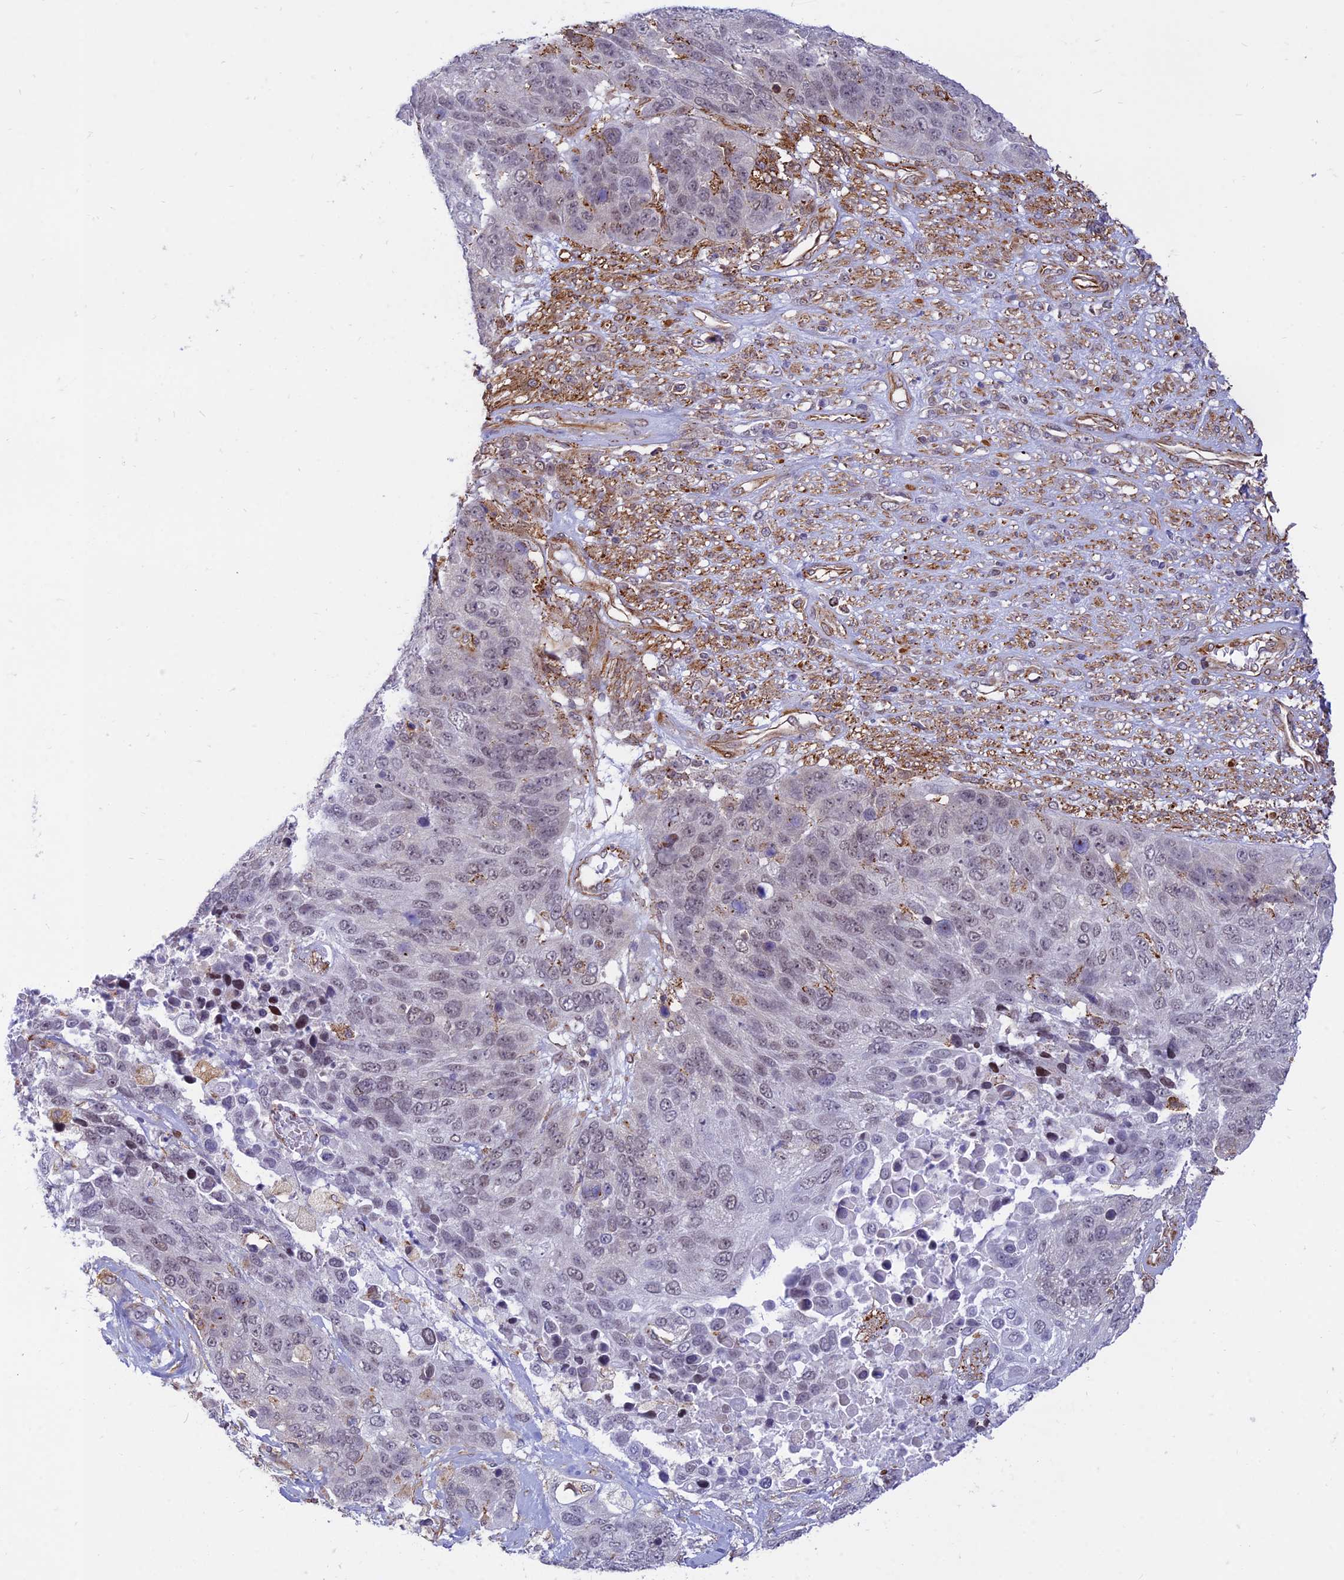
{"staining": {"intensity": "weak", "quantity": ">75%", "location": "nuclear"}, "tissue": "lung cancer", "cell_type": "Tumor cells", "image_type": "cancer", "snomed": [{"axis": "morphology", "description": "Normal tissue, NOS"}, {"axis": "morphology", "description": "Squamous cell carcinoma, NOS"}, {"axis": "topography", "description": "Lymph node"}, {"axis": "topography", "description": "Lung"}], "caption": "Squamous cell carcinoma (lung) stained for a protein exhibits weak nuclear positivity in tumor cells.", "gene": "SAPCD2", "patient": {"sex": "male", "age": 66}}